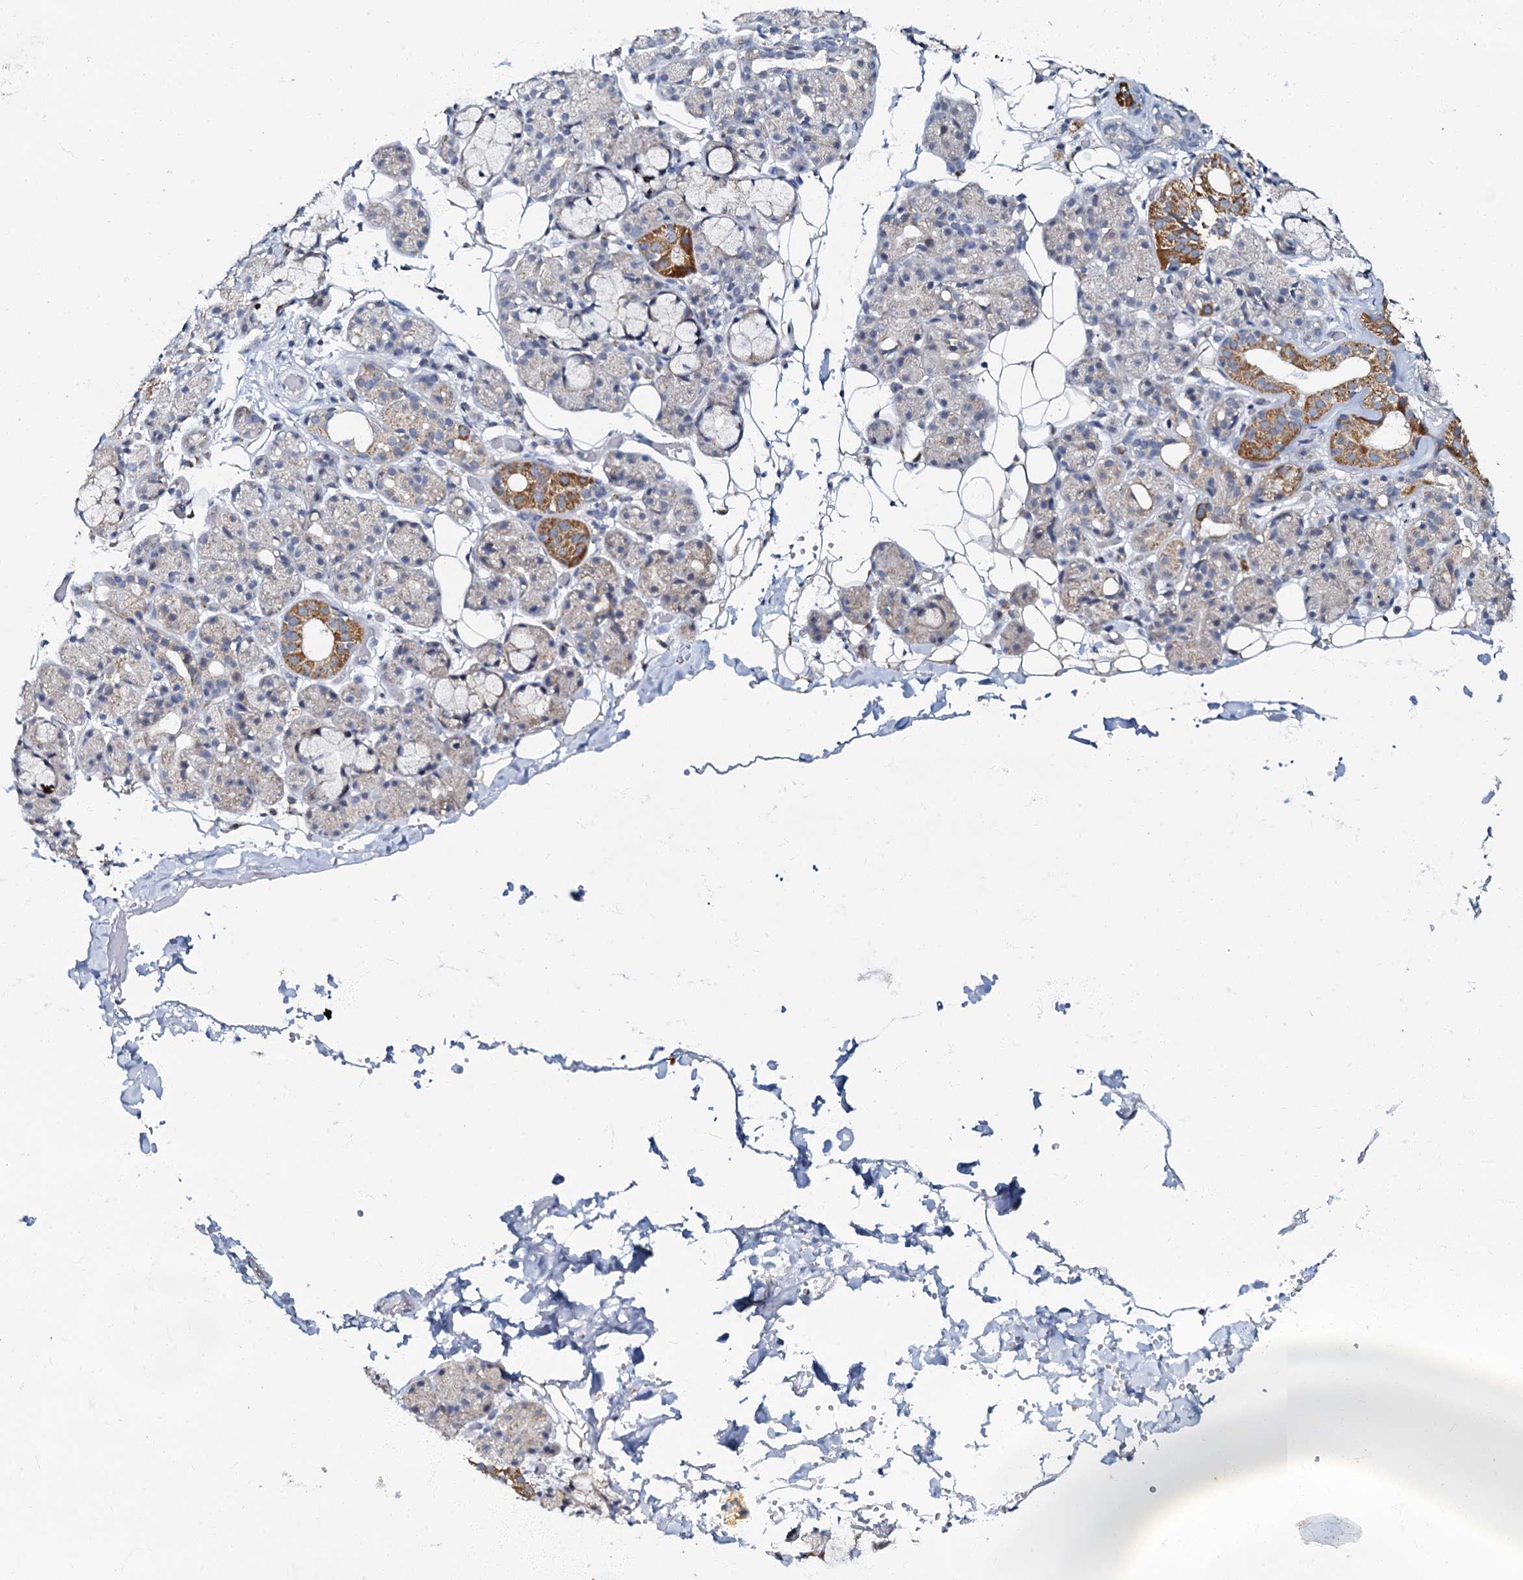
{"staining": {"intensity": "moderate", "quantity": "<25%", "location": "cytoplasmic/membranous"}, "tissue": "salivary gland", "cell_type": "Glandular cells", "image_type": "normal", "snomed": [{"axis": "morphology", "description": "Normal tissue, NOS"}, {"axis": "topography", "description": "Salivary gland"}], "caption": "DAB immunohistochemical staining of benign human salivary gland demonstrates moderate cytoplasmic/membranous protein expression in about <25% of glandular cells. Using DAB (brown) and hematoxylin (blue) stains, captured at high magnification using brightfield microscopy.", "gene": "MRPL51", "patient": {"sex": "male", "age": 63}}